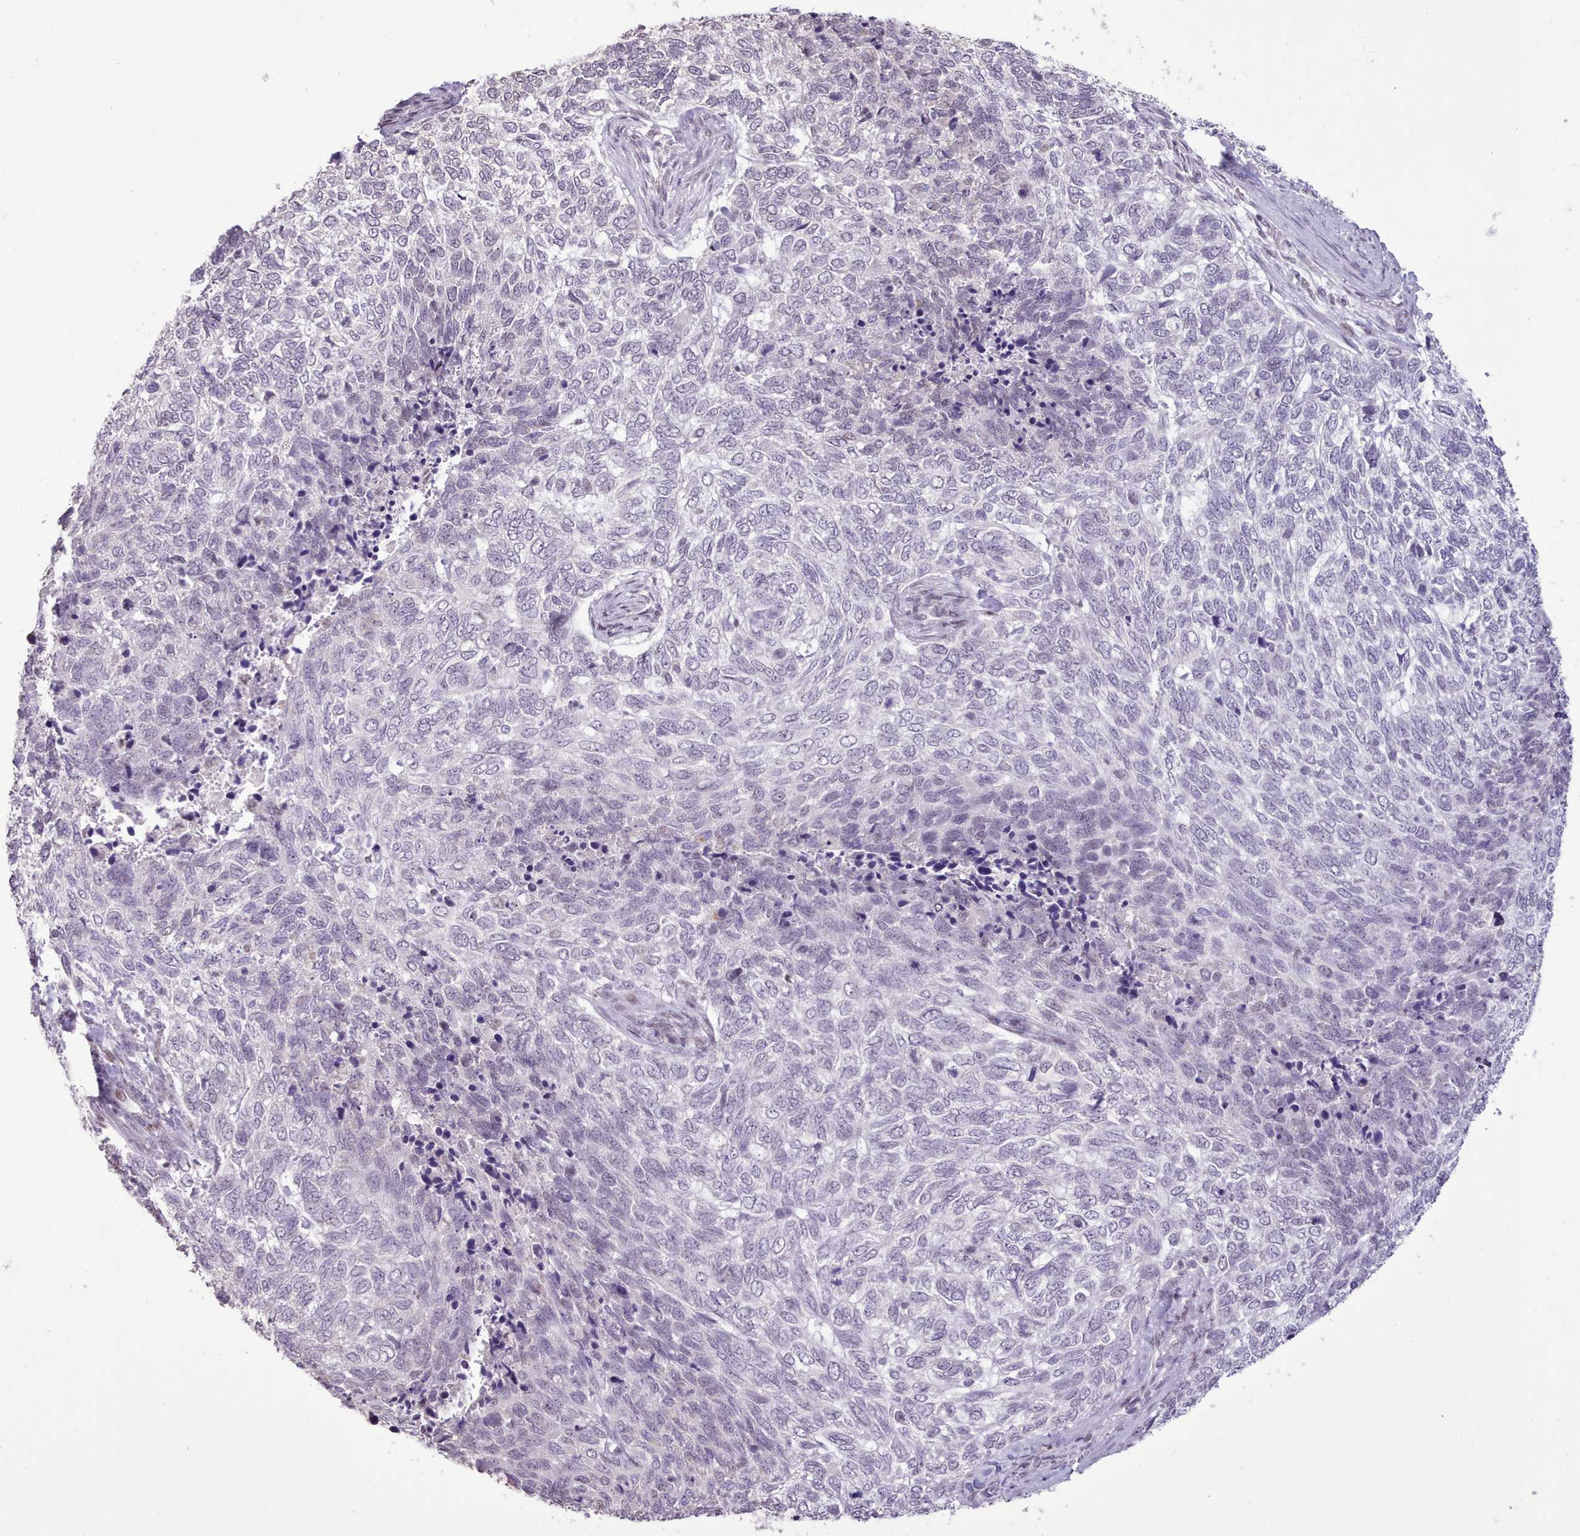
{"staining": {"intensity": "negative", "quantity": "none", "location": "none"}, "tissue": "skin cancer", "cell_type": "Tumor cells", "image_type": "cancer", "snomed": [{"axis": "morphology", "description": "Basal cell carcinoma"}, {"axis": "topography", "description": "Skin"}], "caption": "Photomicrograph shows no protein staining in tumor cells of skin basal cell carcinoma tissue. Brightfield microscopy of immunohistochemistry (IHC) stained with DAB (brown) and hematoxylin (blue), captured at high magnification.", "gene": "TAF15", "patient": {"sex": "female", "age": 65}}